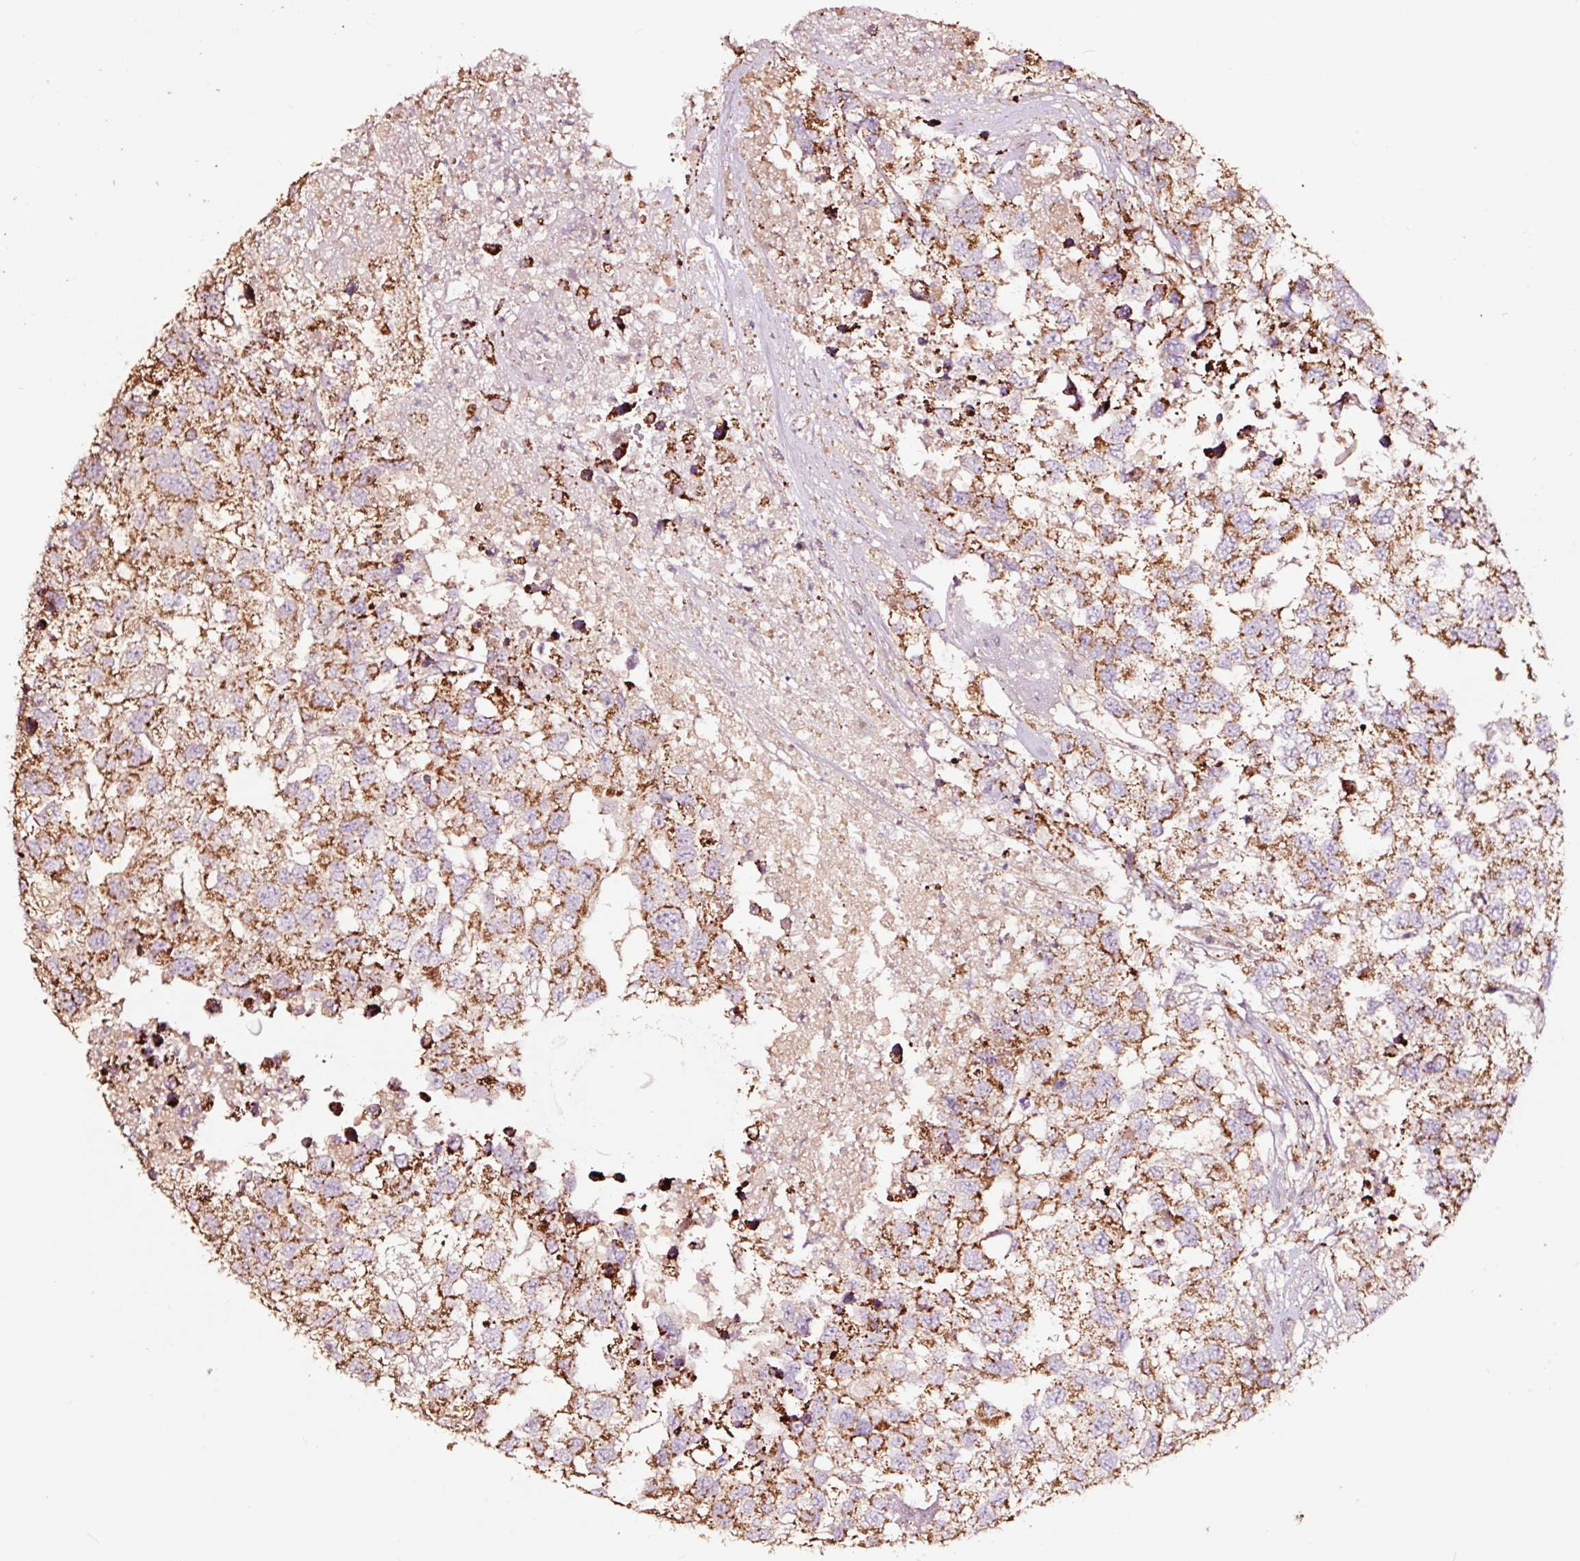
{"staining": {"intensity": "moderate", "quantity": ">75%", "location": "cytoplasmic/membranous"}, "tissue": "testis cancer", "cell_type": "Tumor cells", "image_type": "cancer", "snomed": [{"axis": "morphology", "description": "Carcinoma, Embryonal, NOS"}, {"axis": "topography", "description": "Testis"}], "caption": "A micrograph of testis cancer stained for a protein reveals moderate cytoplasmic/membranous brown staining in tumor cells.", "gene": "TPM1", "patient": {"sex": "male", "age": 83}}